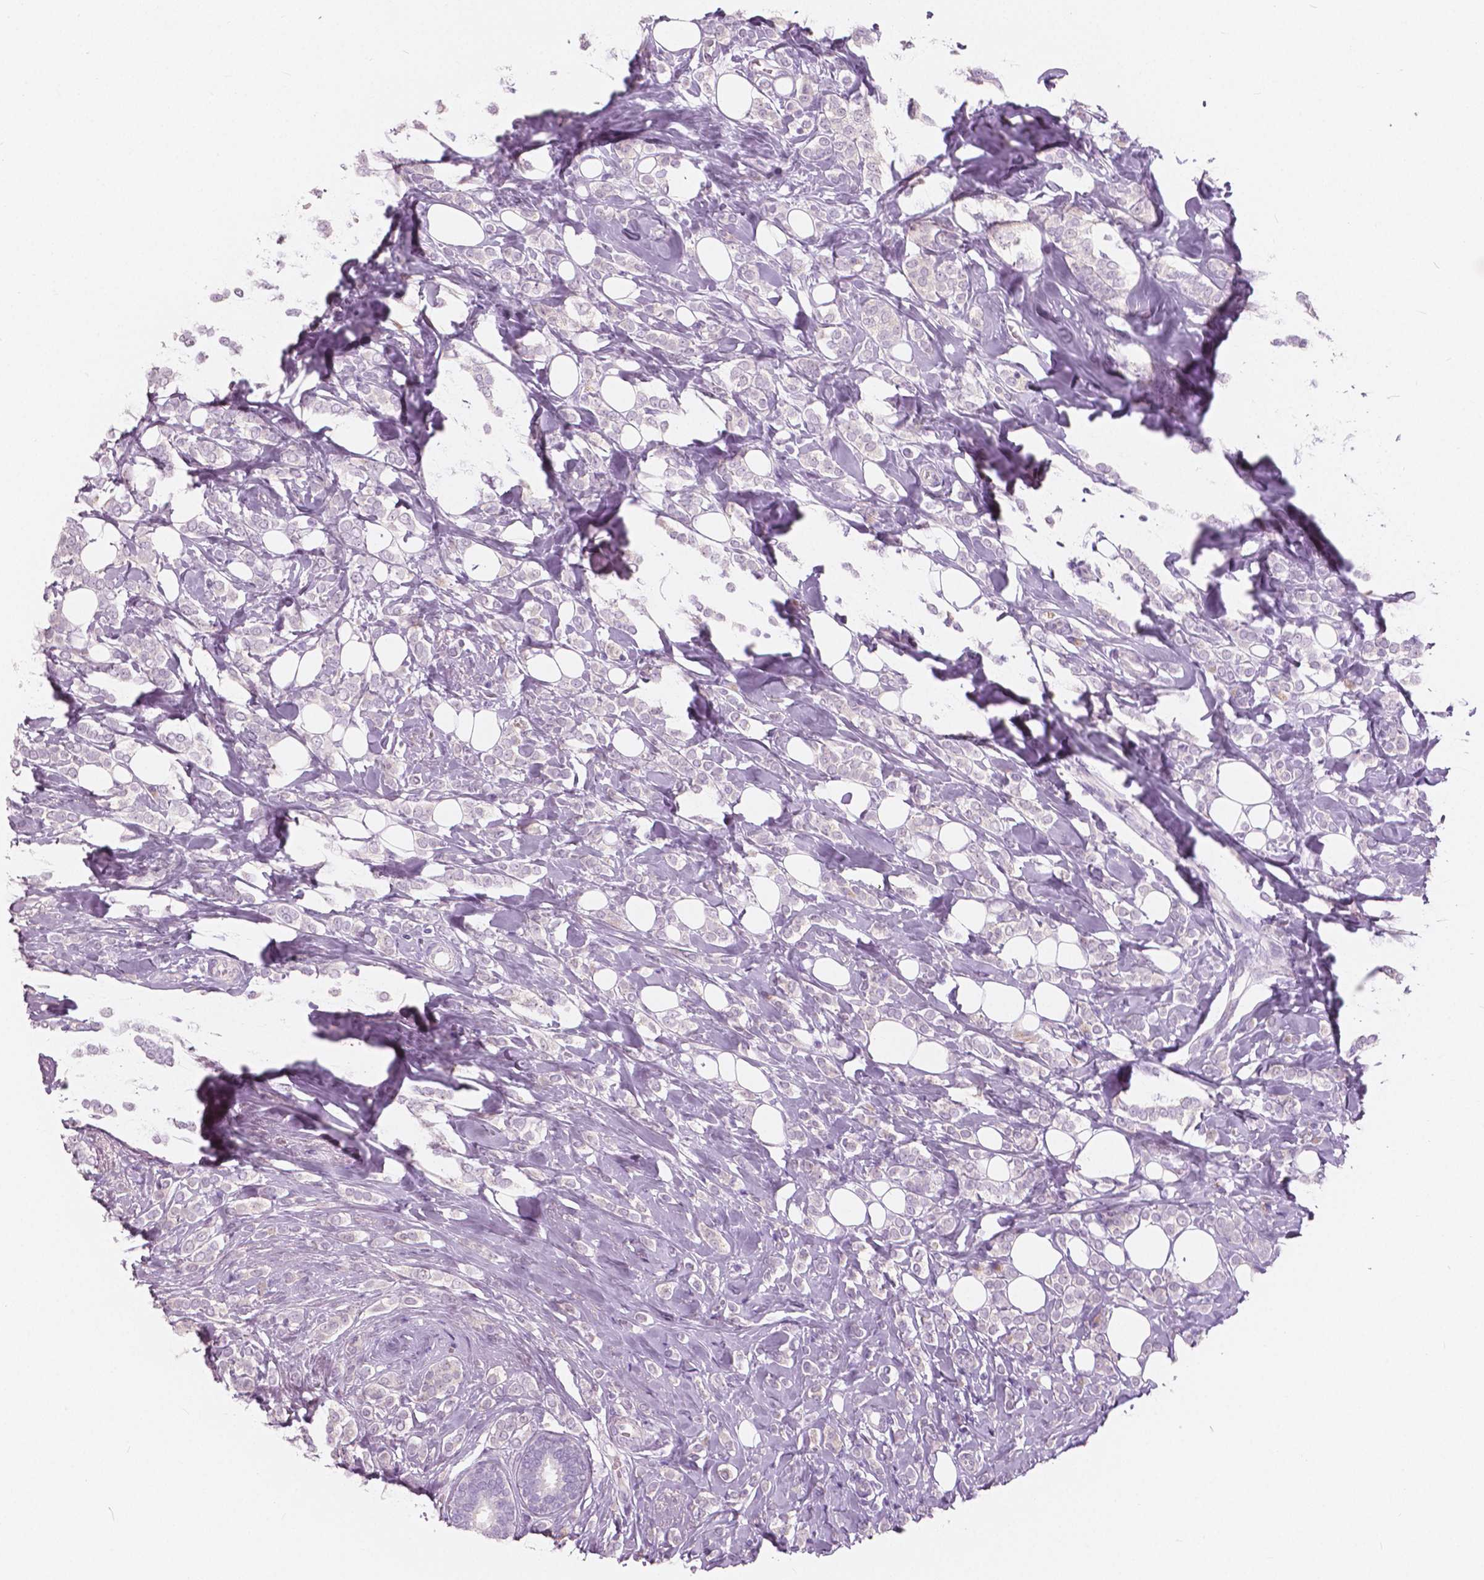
{"staining": {"intensity": "negative", "quantity": "none", "location": "none"}, "tissue": "breast cancer", "cell_type": "Tumor cells", "image_type": "cancer", "snomed": [{"axis": "morphology", "description": "Lobular carcinoma"}, {"axis": "topography", "description": "Breast"}], "caption": "This is an immunohistochemistry (IHC) histopathology image of human breast cancer. There is no positivity in tumor cells.", "gene": "A4GNT", "patient": {"sex": "female", "age": 49}}